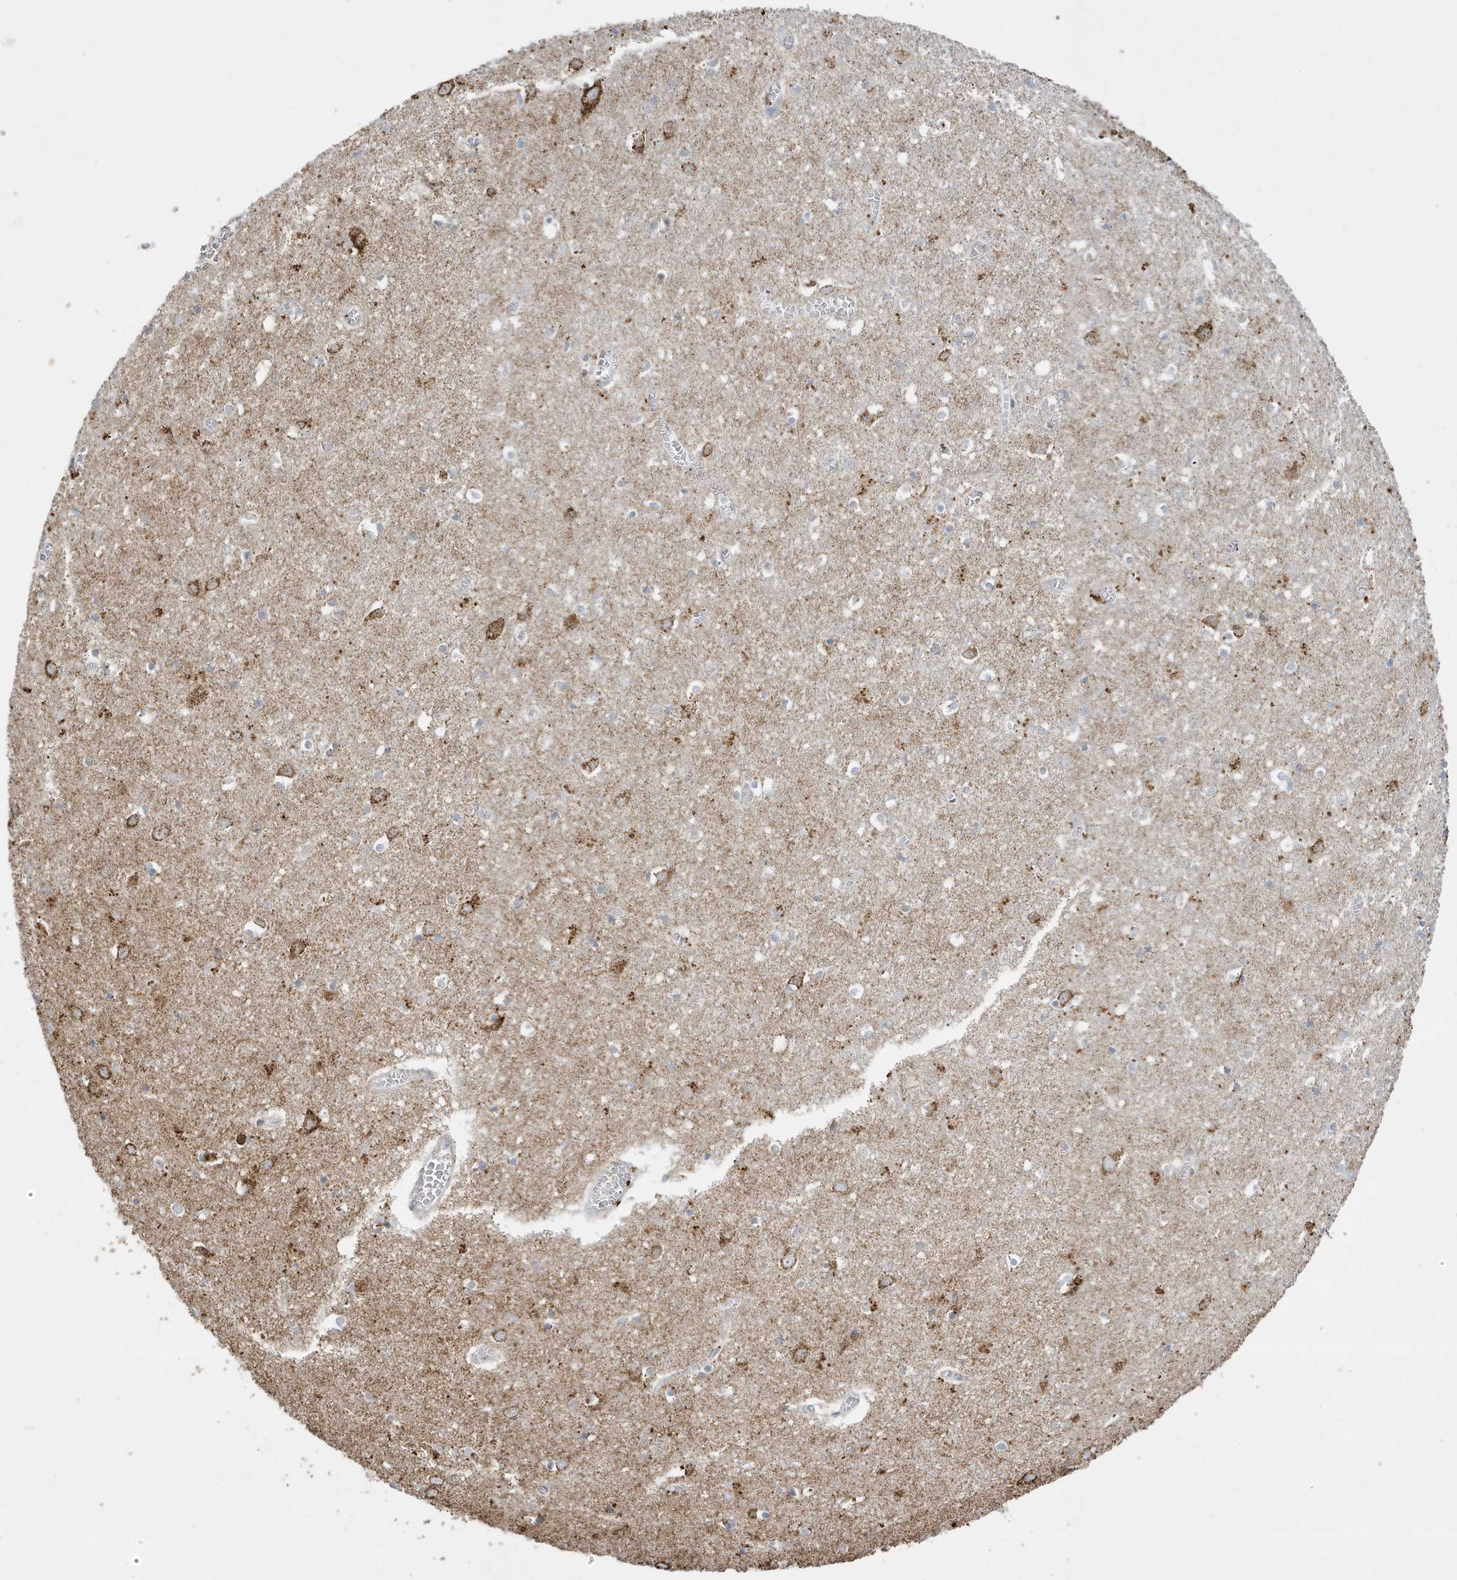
{"staining": {"intensity": "negative", "quantity": "none", "location": "none"}, "tissue": "cerebral cortex", "cell_type": "Endothelial cells", "image_type": "normal", "snomed": [{"axis": "morphology", "description": "Normal tissue, NOS"}, {"axis": "topography", "description": "Cerebral cortex"}], "caption": "IHC image of normal cerebral cortex stained for a protein (brown), which demonstrates no staining in endothelial cells. (DAB IHC, high magnification).", "gene": "FNDC1", "patient": {"sex": "female", "age": 64}}